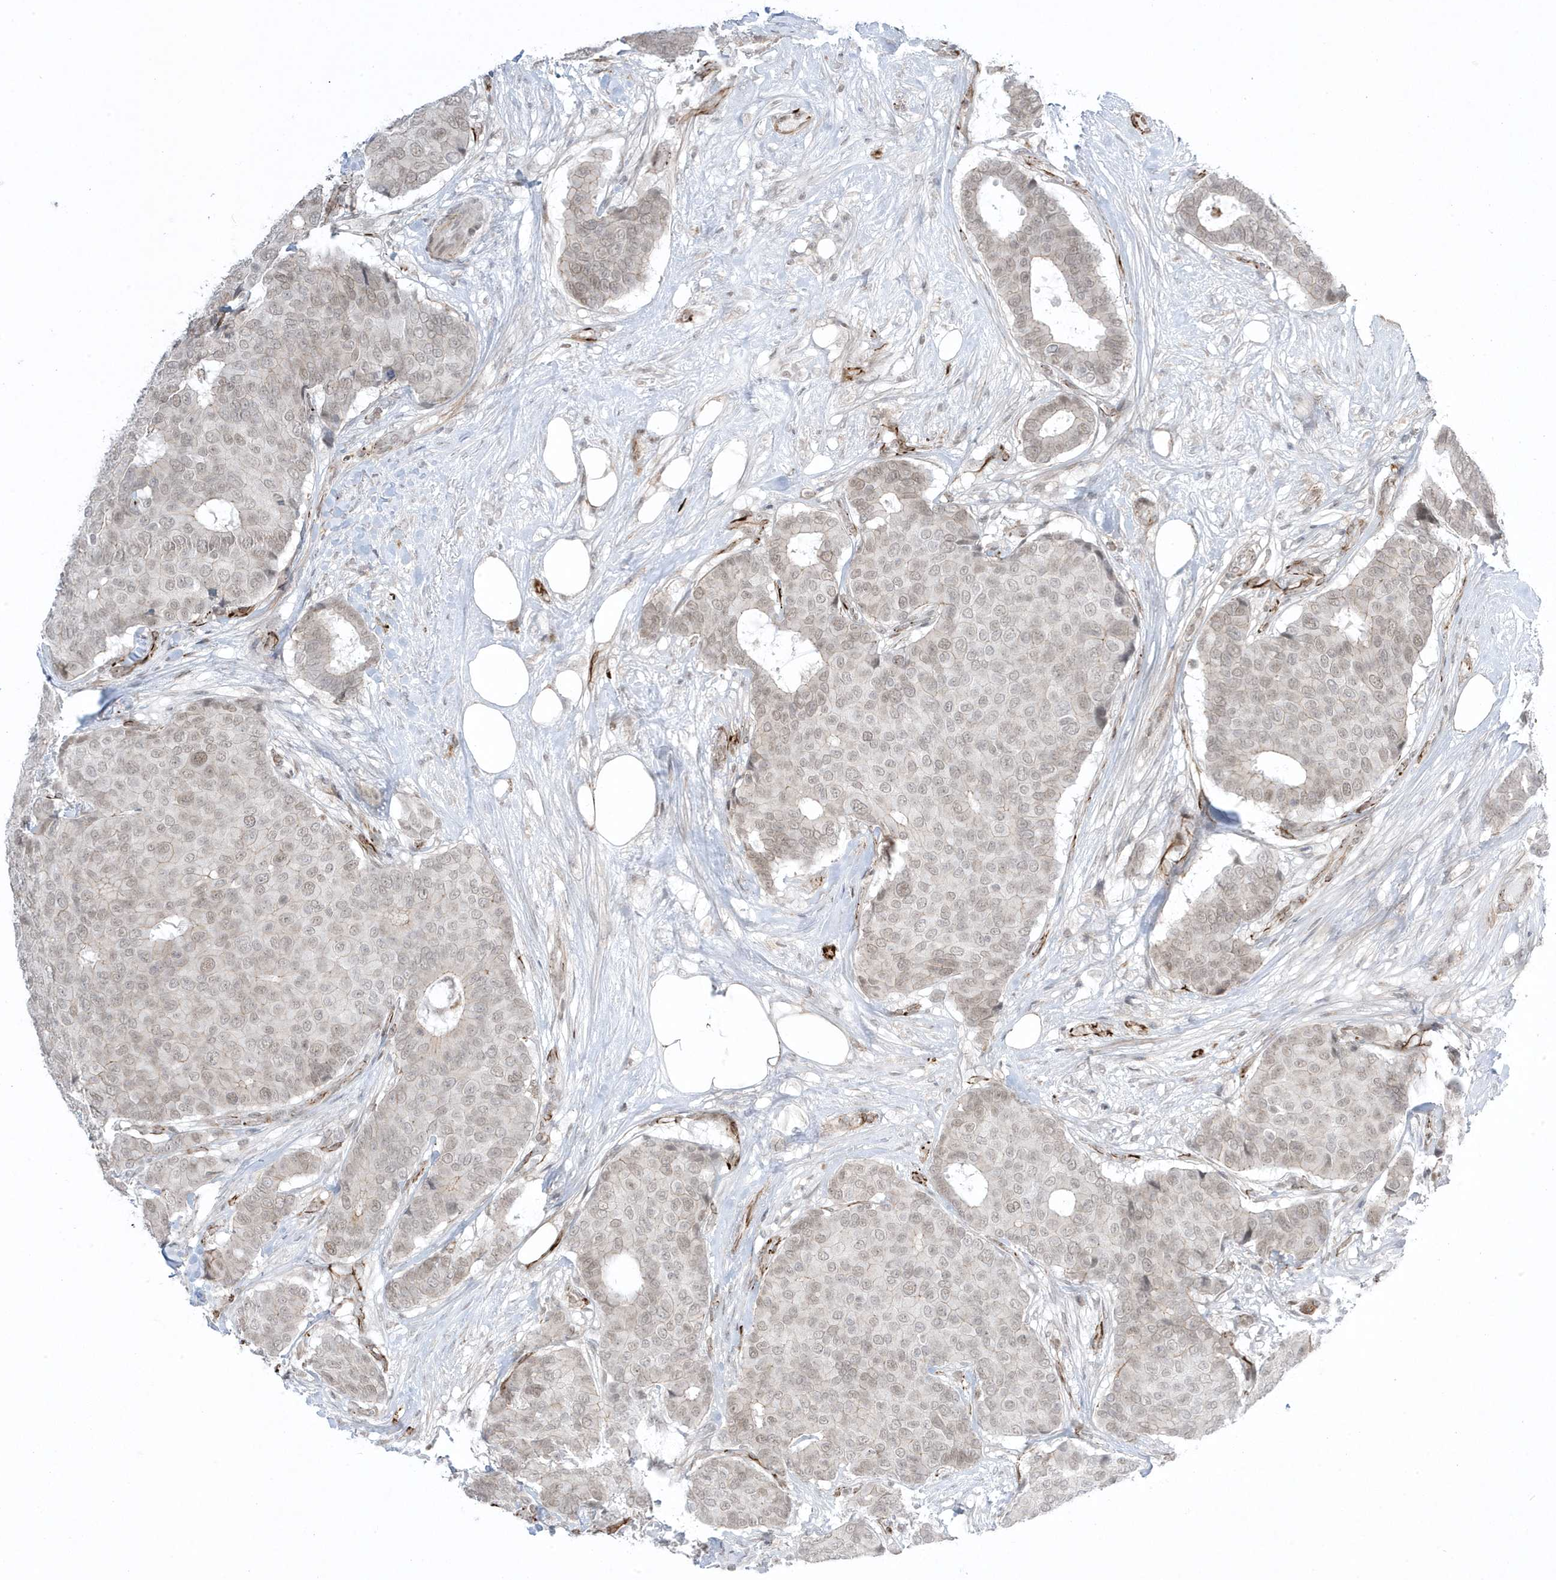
{"staining": {"intensity": "weak", "quantity": ">75%", "location": "nuclear"}, "tissue": "breast cancer", "cell_type": "Tumor cells", "image_type": "cancer", "snomed": [{"axis": "morphology", "description": "Duct carcinoma"}, {"axis": "topography", "description": "Breast"}], "caption": "Protein expression analysis of human breast cancer reveals weak nuclear expression in about >75% of tumor cells.", "gene": "ADAMTSL3", "patient": {"sex": "female", "age": 75}}